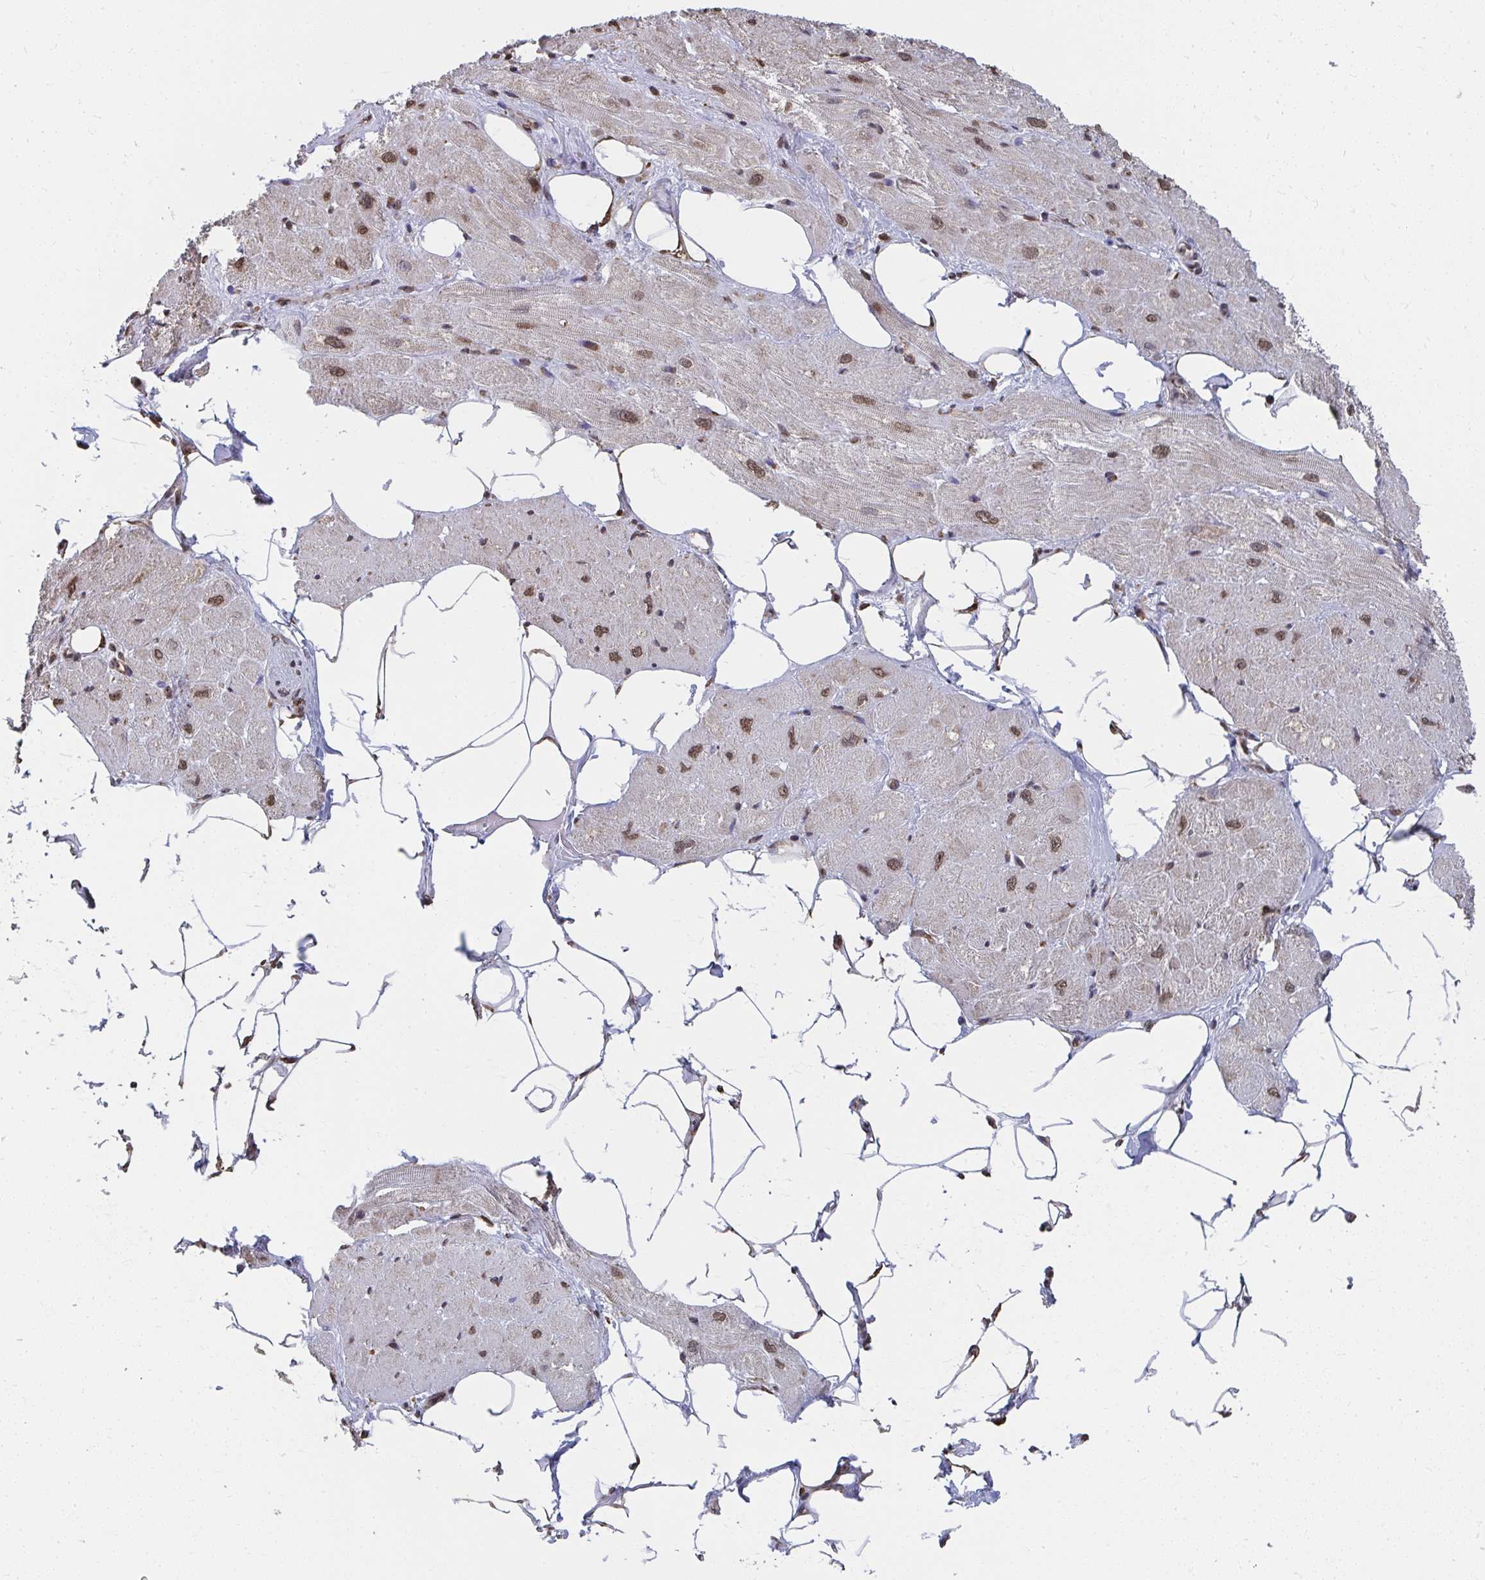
{"staining": {"intensity": "moderate", "quantity": ">75%", "location": "nuclear"}, "tissue": "heart muscle", "cell_type": "Cardiomyocytes", "image_type": "normal", "snomed": [{"axis": "morphology", "description": "Normal tissue, NOS"}, {"axis": "topography", "description": "Heart"}], "caption": "Immunohistochemical staining of unremarkable heart muscle displays medium levels of moderate nuclear positivity in approximately >75% of cardiomyocytes.", "gene": "SYNCRIP", "patient": {"sex": "male", "age": 62}}